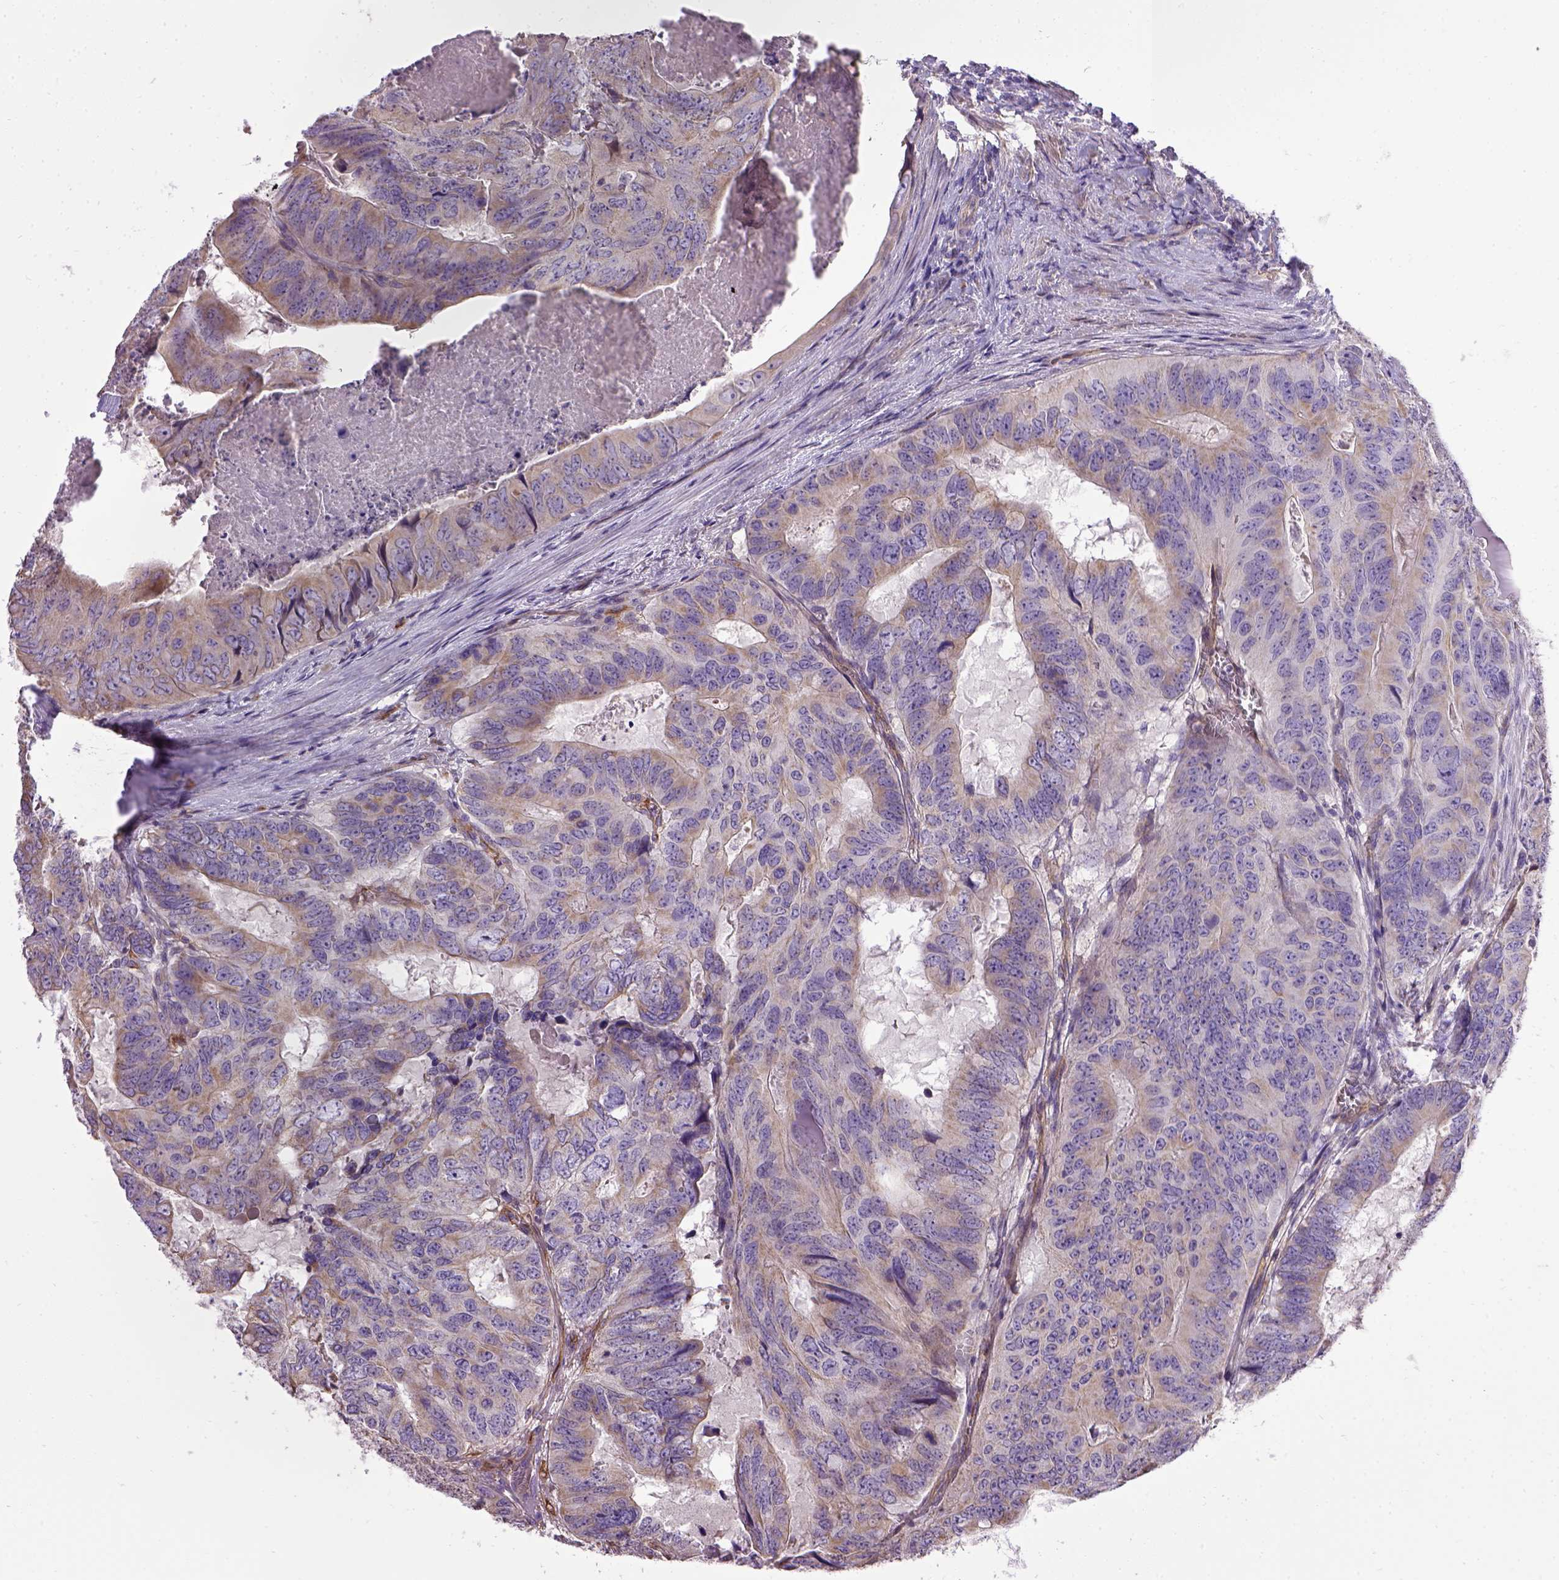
{"staining": {"intensity": "weak", "quantity": "25%-75%", "location": "cytoplasmic/membranous"}, "tissue": "colorectal cancer", "cell_type": "Tumor cells", "image_type": "cancer", "snomed": [{"axis": "morphology", "description": "Adenocarcinoma, NOS"}, {"axis": "topography", "description": "Colon"}], "caption": "Colorectal cancer (adenocarcinoma) tissue reveals weak cytoplasmic/membranous staining in about 25%-75% of tumor cells, visualized by immunohistochemistry.", "gene": "ENG", "patient": {"sex": "male", "age": 79}}